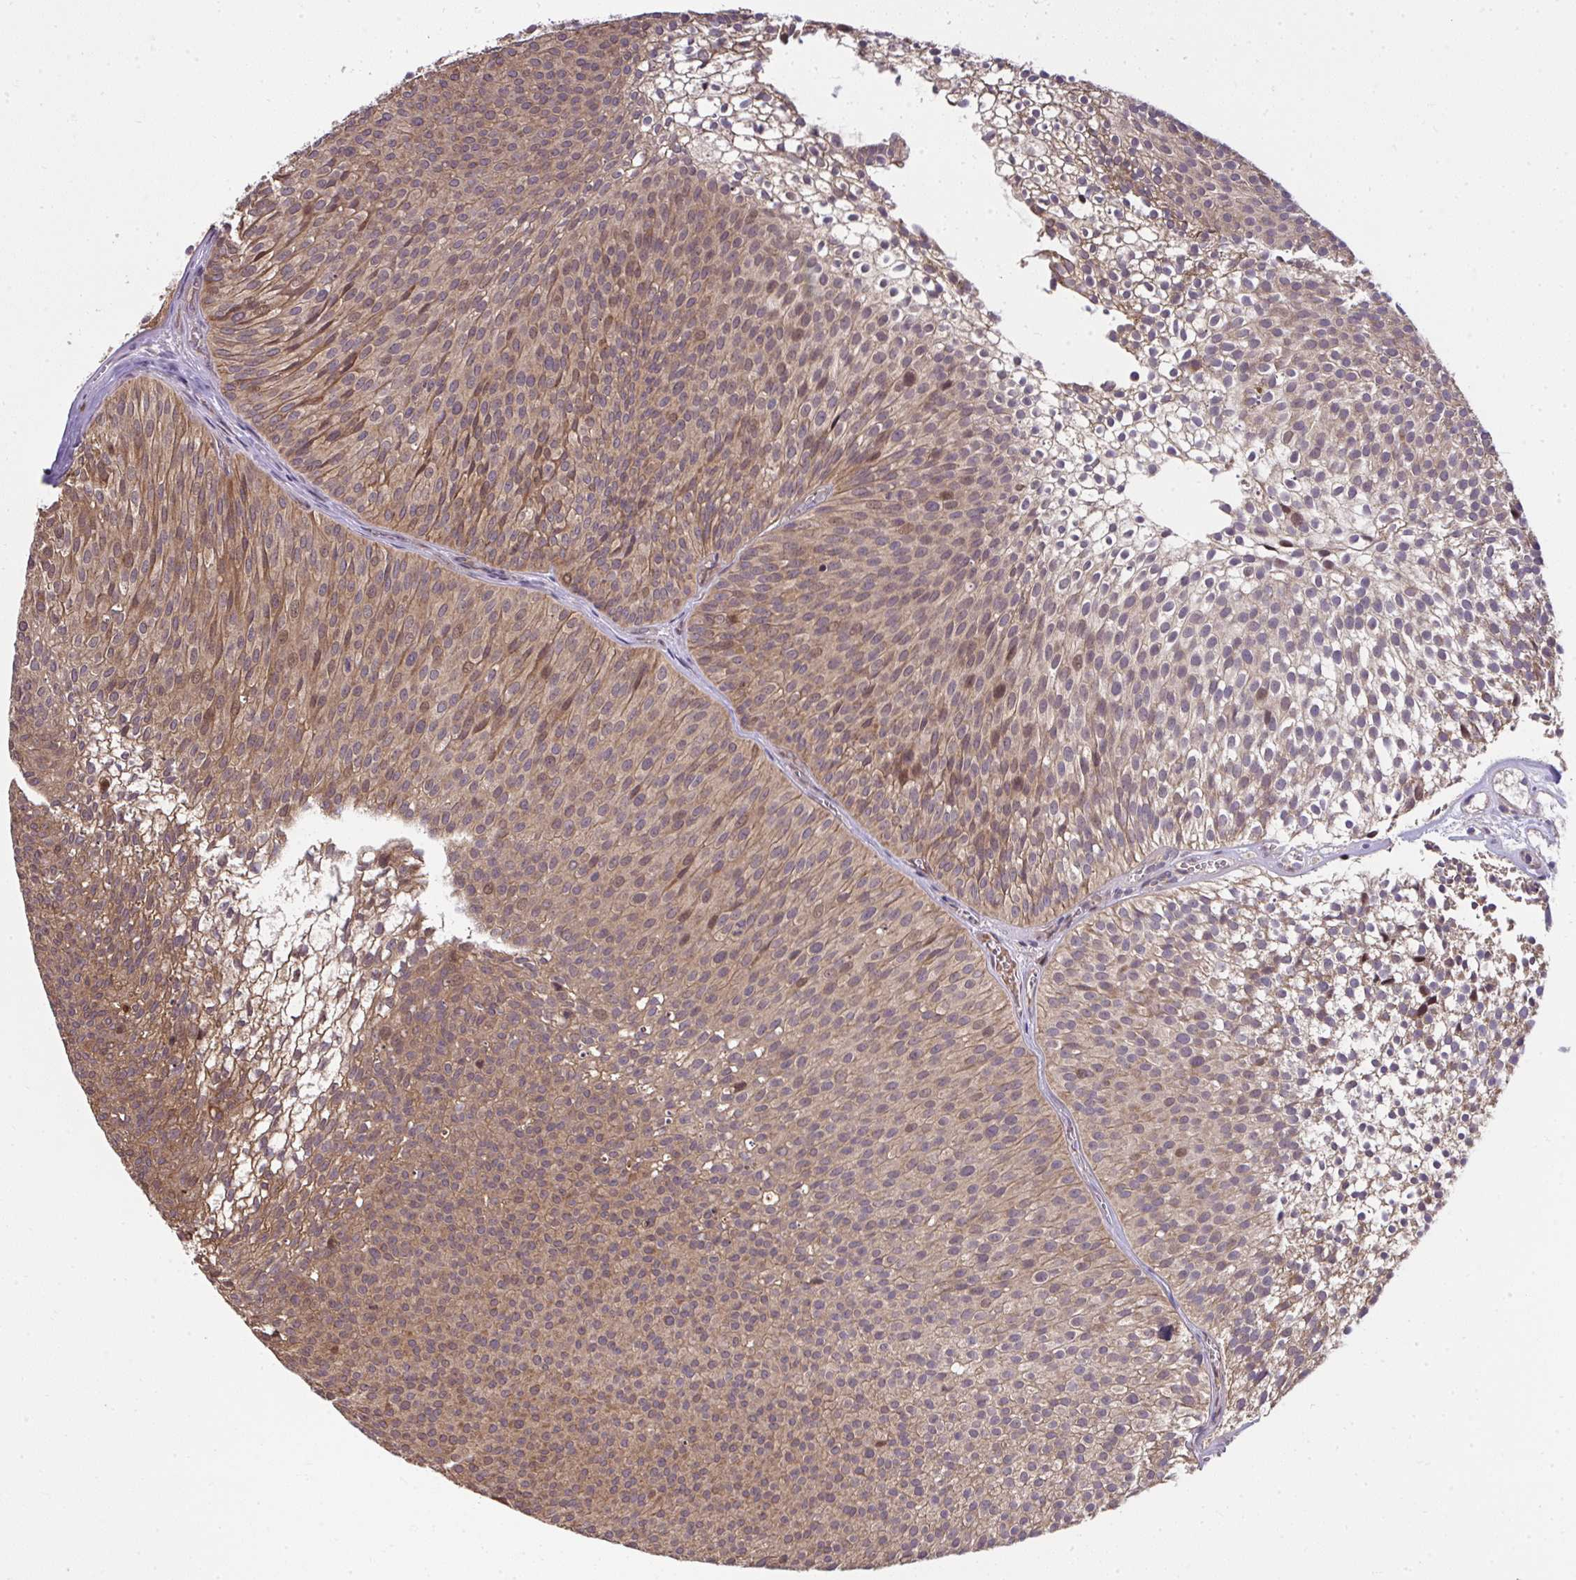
{"staining": {"intensity": "moderate", "quantity": ">75%", "location": "cytoplasmic/membranous,nuclear"}, "tissue": "urothelial cancer", "cell_type": "Tumor cells", "image_type": "cancer", "snomed": [{"axis": "morphology", "description": "Urothelial carcinoma, Low grade"}, {"axis": "topography", "description": "Urinary bladder"}], "caption": "Immunohistochemical staining of human urothelial carcinoma (low-grade) shows moderate cytoplasmic/membranous and nuclear protein positivity in about >75% of tumor cells.", "gene": "RDH14", "patient": {"sex": "male", "age": 91}}